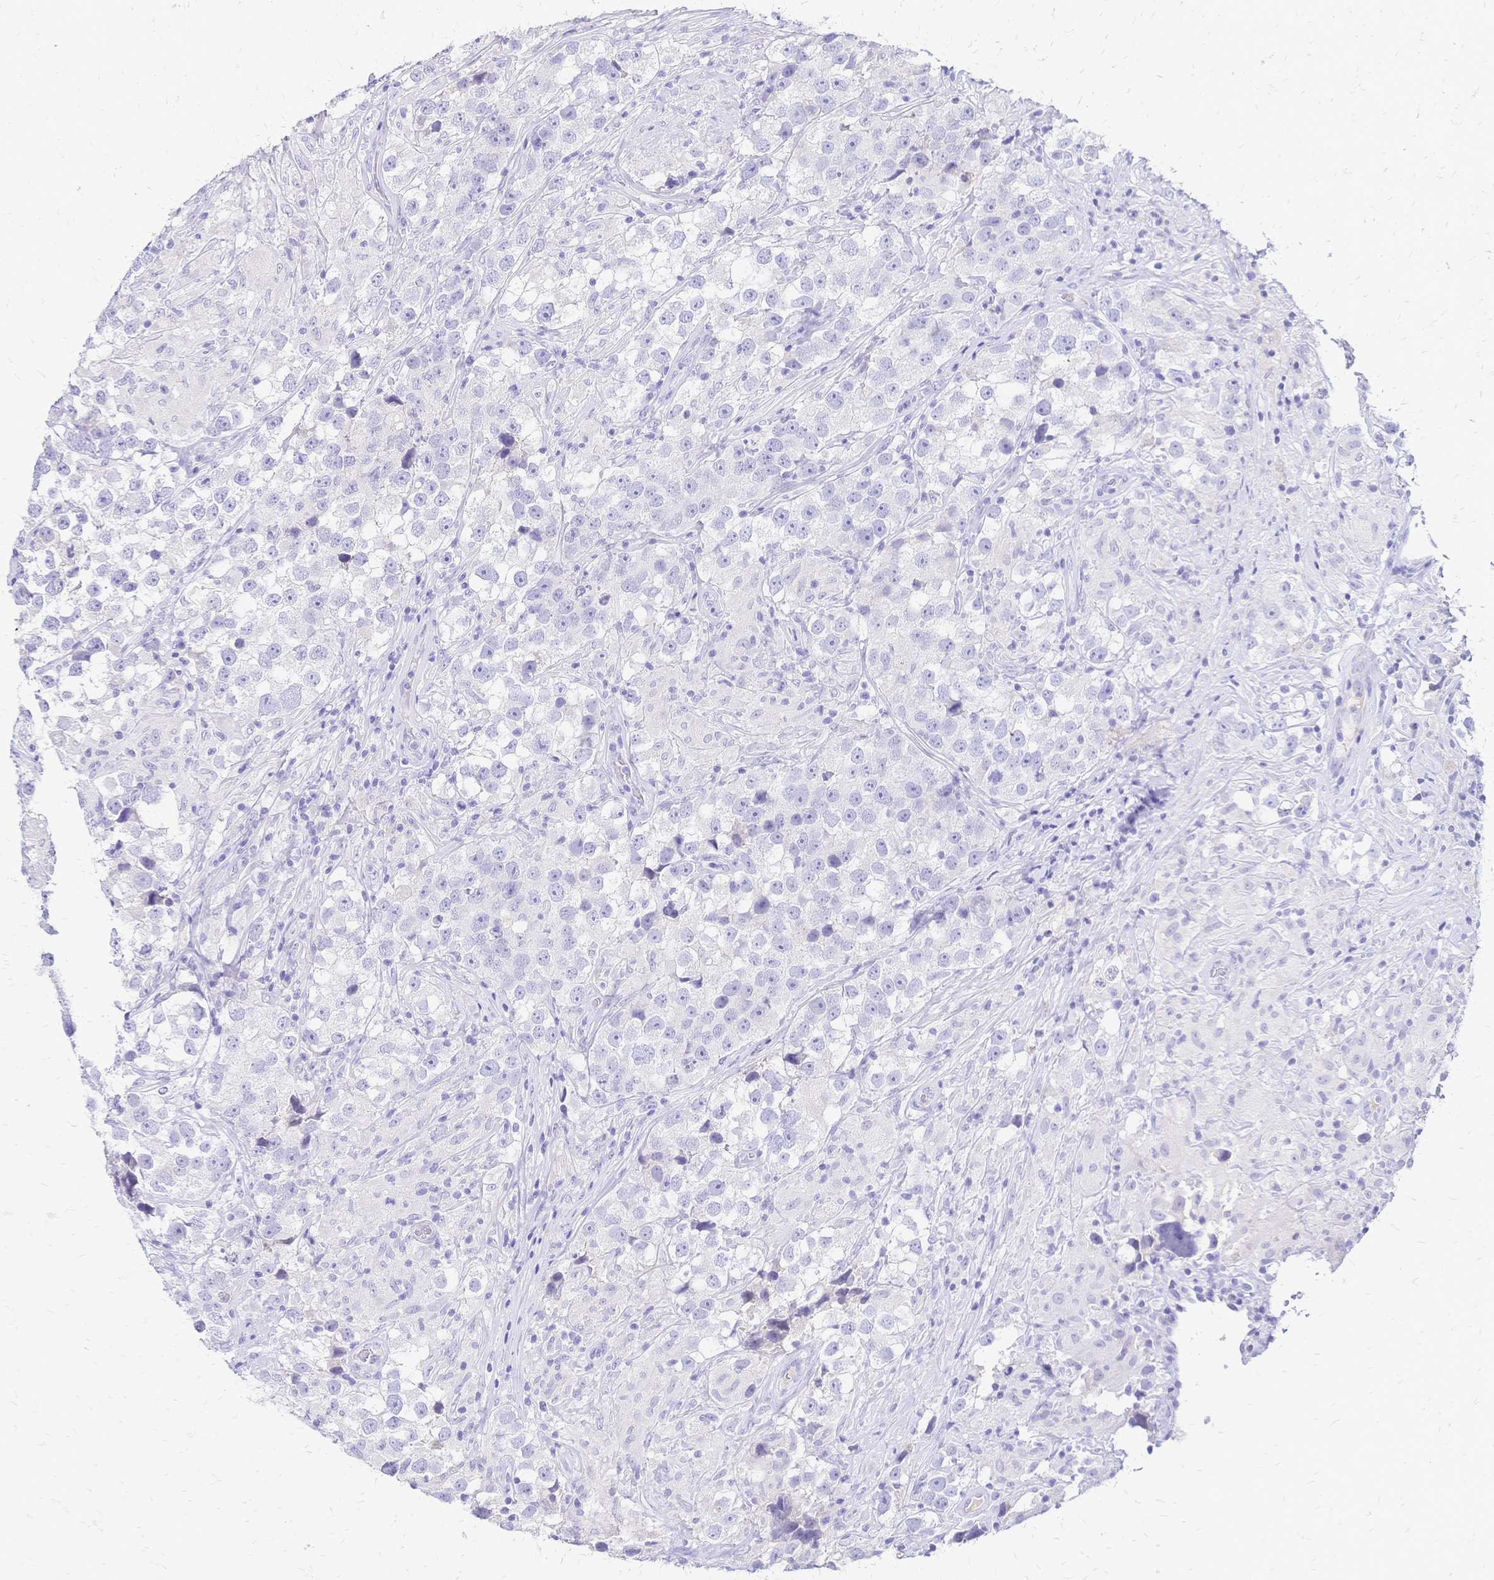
{"staining": {"intensity": "negative", "quantity": "none", "location": "none"}, "tissue": "testis cancer", "cell_type": "Tumor cells", "image_type": "cancer", "snomed": [{"axis": "morphology", "description": "Seminoma, NOS"}, {"axis": "topography", "description": "Testis"}], "caption": "This is an immunohistochemistry photomicrograph of human seminoma (testis). There is no staining in tumor cells.", "gene": "FA2H", "patient": {"sex": "male", "age": 46}}